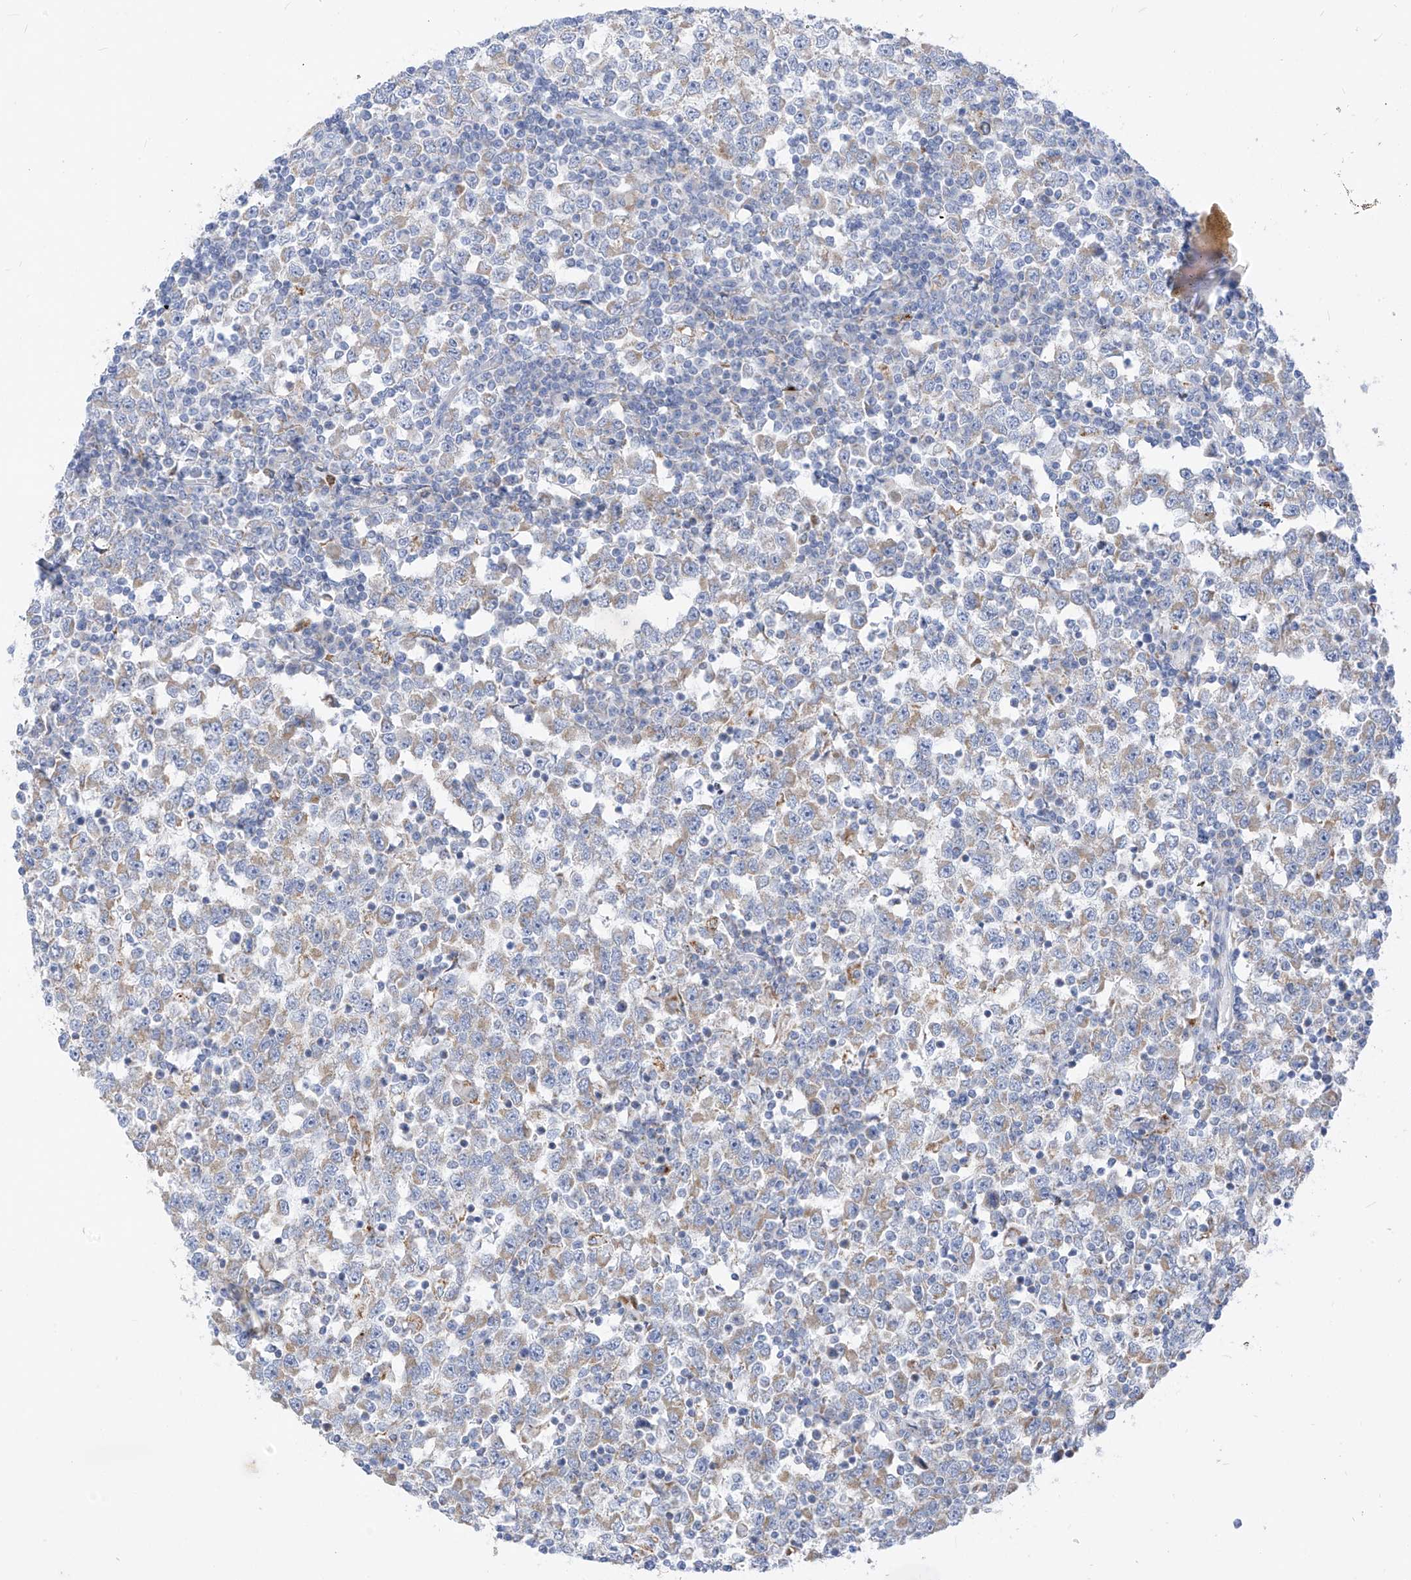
{"staining": {"intensity": "weak", "quantity": "<25%", "location": "cytoplasmic/membranous"}, "tissue": "testis cancer", "cell_type": "Tumor cells", "image_type": "cancer", "snomed": [{"axis": "morphology", "description": "Seminoma, NOS"}, {"axis": "topography", "description": "Testis"}], "caption": "The image exhibits no staining of tumor cells in testis cancer.", "gene": "ZNF404", "patient": {"sex": "male", "age": 65}}